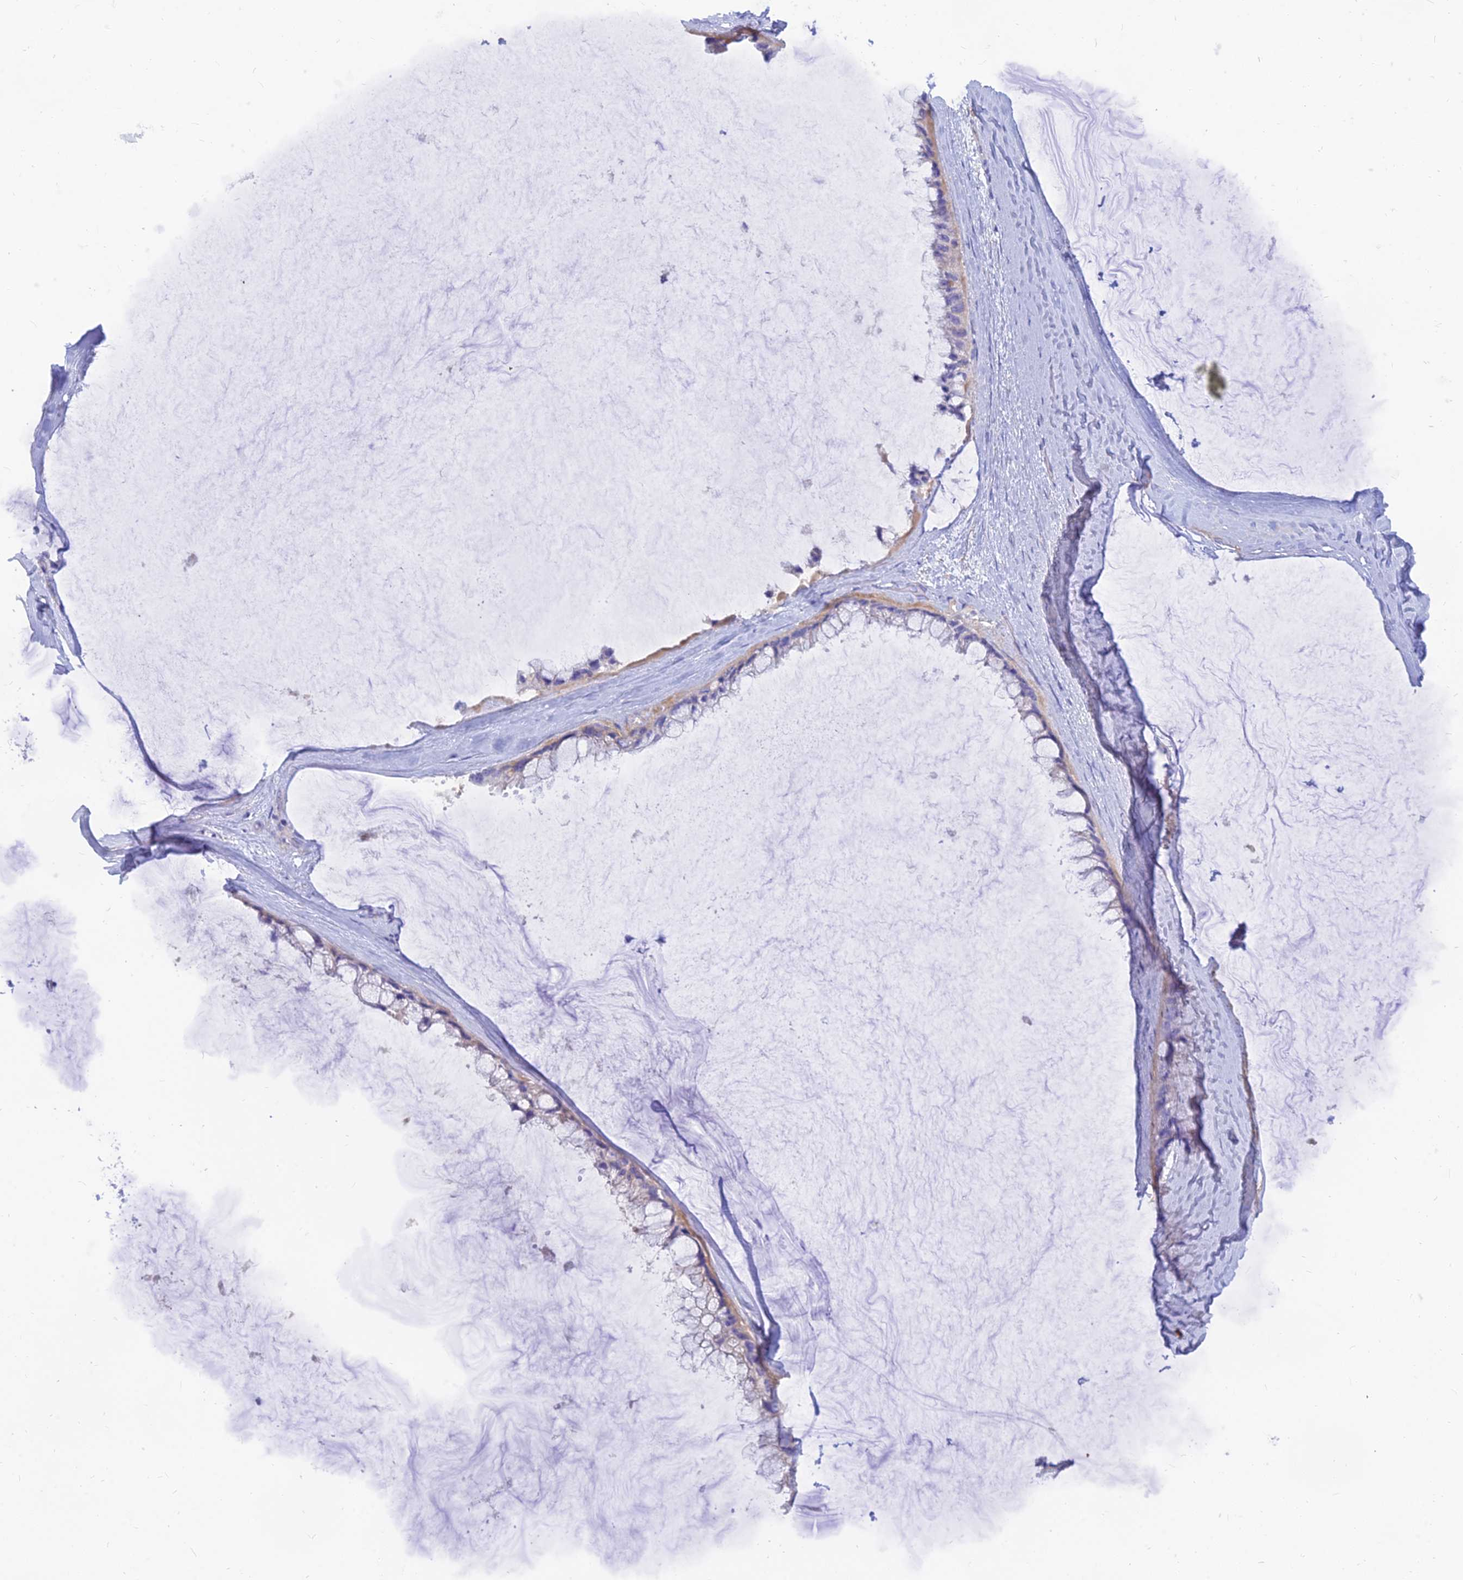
{"staining": {"intensity": "negative", "quantity": "none", "location": "none"}, "tissue": "ovarian cancer", "cell_type": "Tumor cells", "image_type": "cancer", "snomed": [{"axis": "morphology", "description": "Cystadenocarcinoma, mucinous, NOS"}, {"axis": "topography", "description": "Ovary"}], "caption": "The photomicrograph demonstrates no staining of tumor cells in mucinous cystadenocarcinoma (ovarian).", "gene": "TMEM30B", "patient": {"sex": "female", "age": 39}}